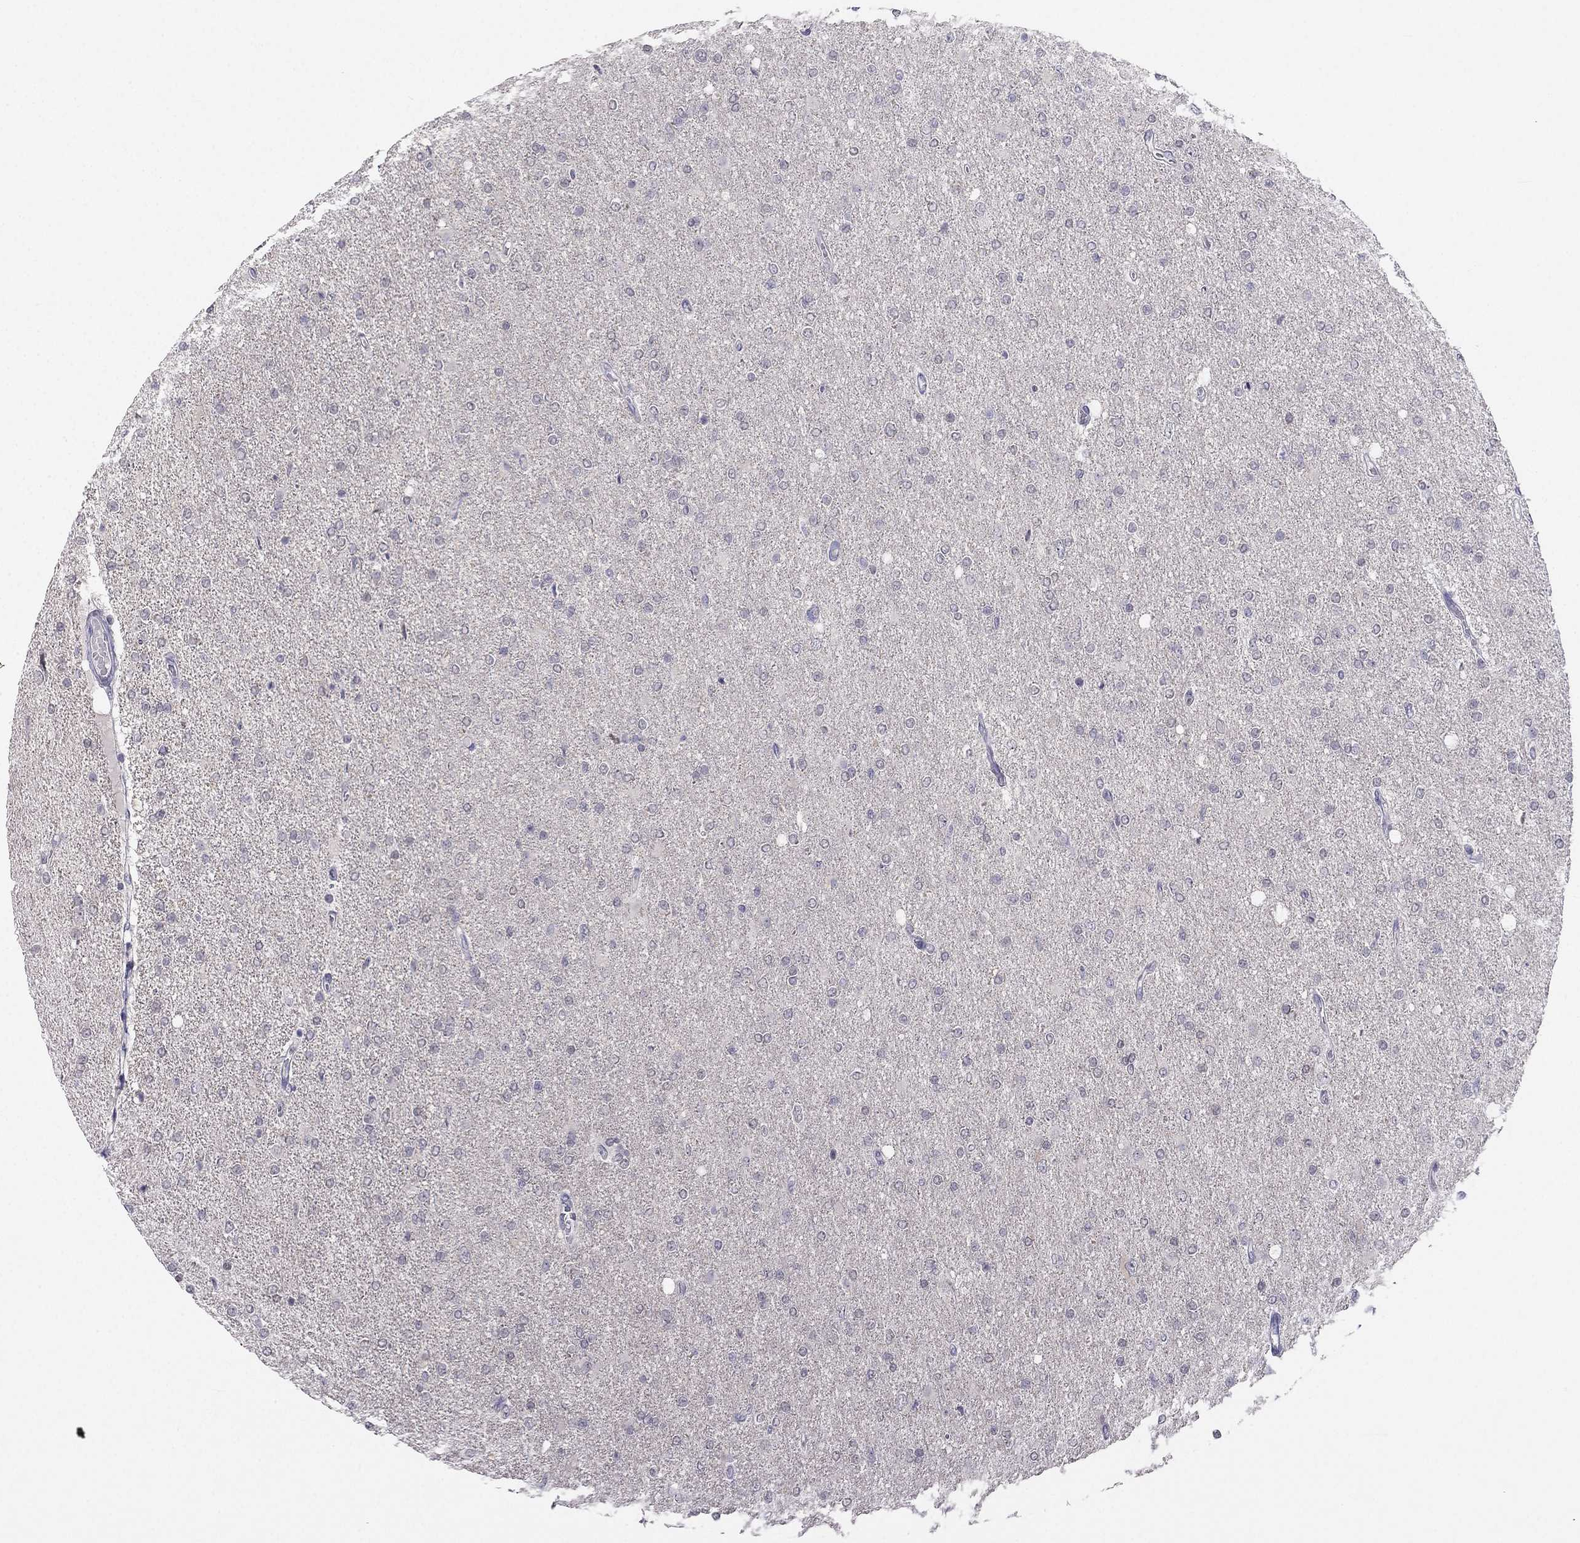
{"staining": {"intensity": "negative", "quantity": "none", "location": "none"}, "tissue": "glioma", "cell_type": "Tumor cells", "image_type": "cancer", "snomed": [{"axis": "morphology", "description": "Glioma, malignant, High grade"}, {"axis": "topography", "description": "Cerebral cortex"}], "caption": "An image of human glioma is negative for staining in tumor cells. (DAB immunohistochemistry (IHC), high magnification).", "gene": "C16orf89", "patient": {"sex": "male", "age": 70}}